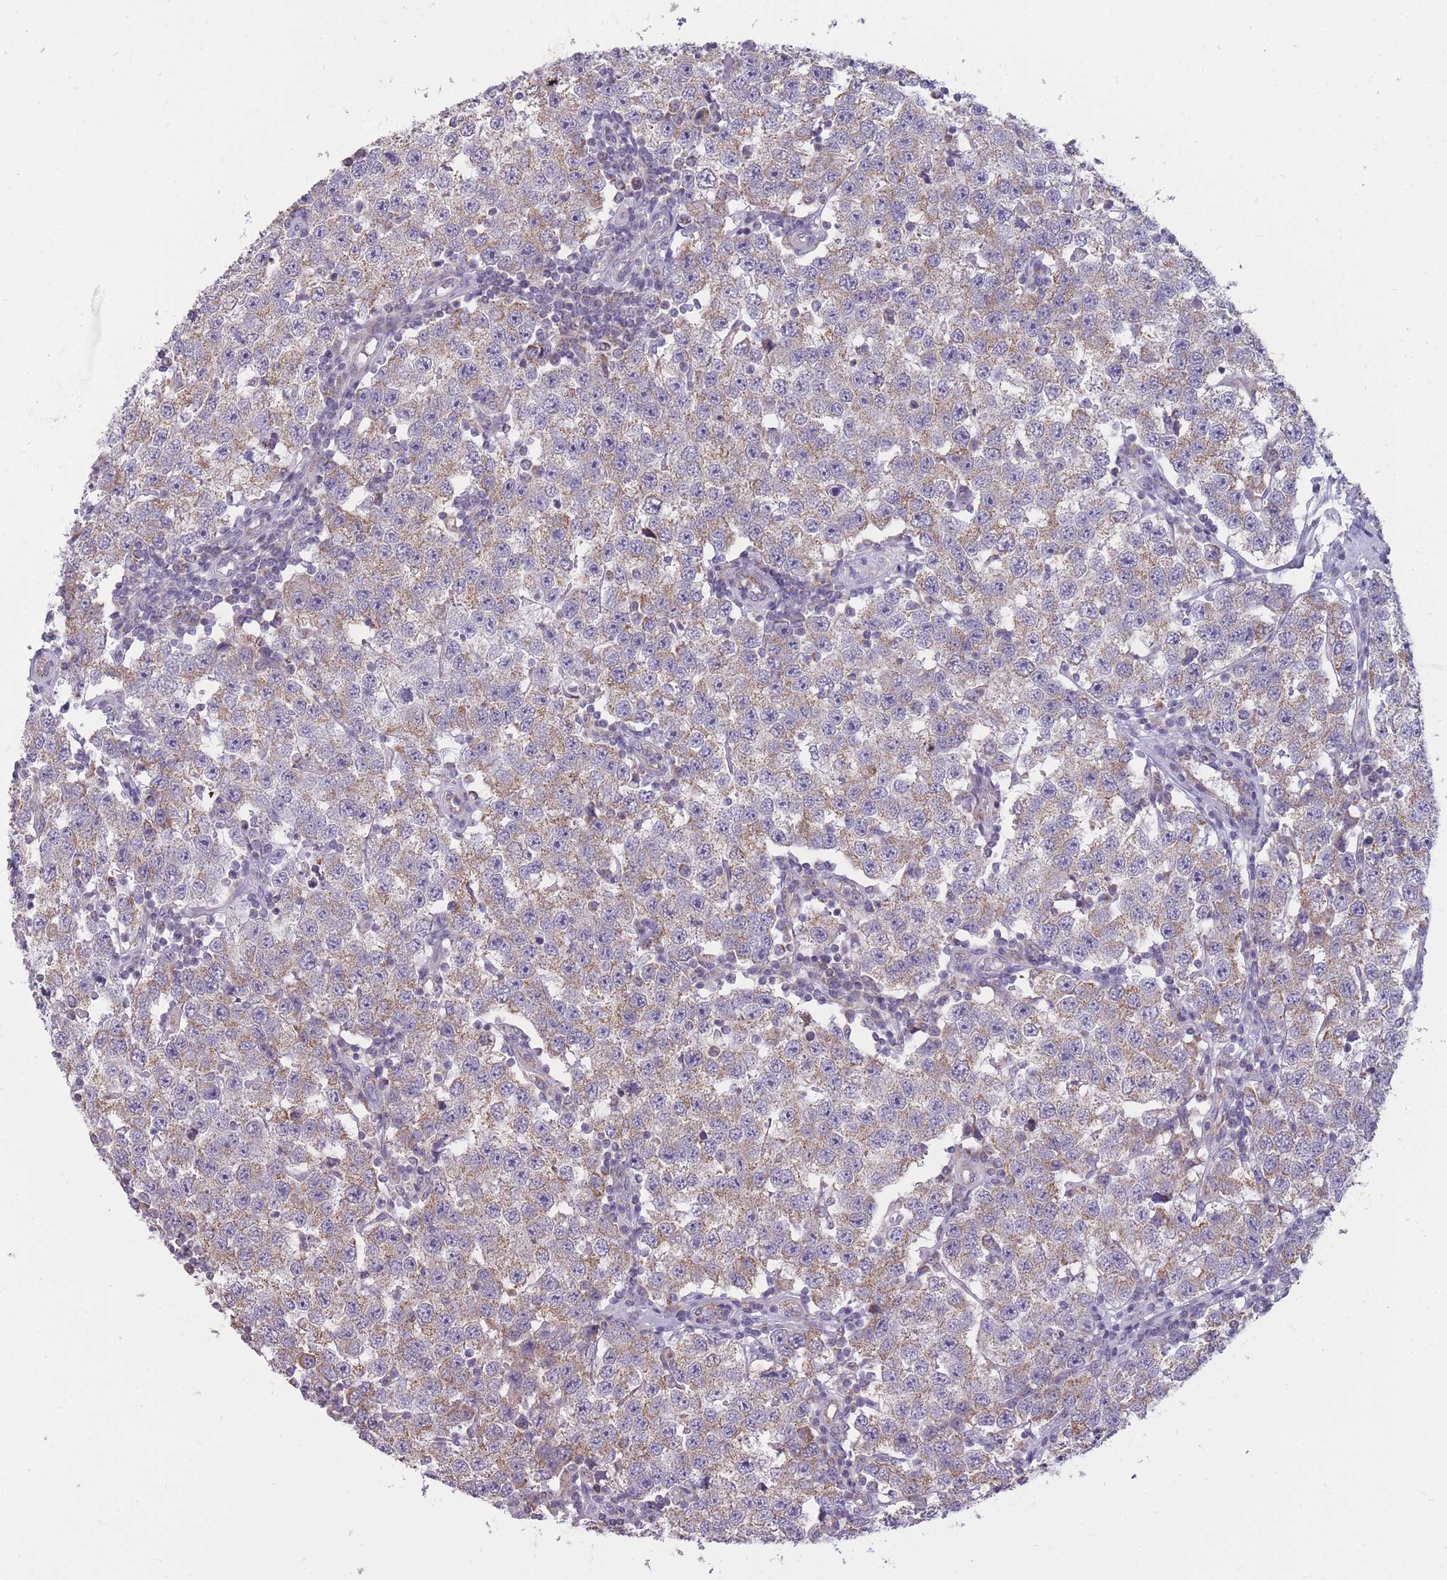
{"staining": {"intensity": "weak", "quantity": "25%-75%", "location": "cytoplasmic/membranous"}, "tissue": "testis cancer", "cell_type": "Tumor cells", "image_type": "cancer", "snomed": [{"axis": "morphology", "description": "Seminoma, NOS"}, {"axis": "topography", "description": "Testis"}], "caption": "Immunohistochemistry (IHC) image of testis cancer stained for a protein (brown), which reveals low levels of weak cytoplasmic/membranous expression in approximately 25%-75% of tumor cells.", "gene": "MRPS18C", "patient": {"sex": "male", "age": 34}}